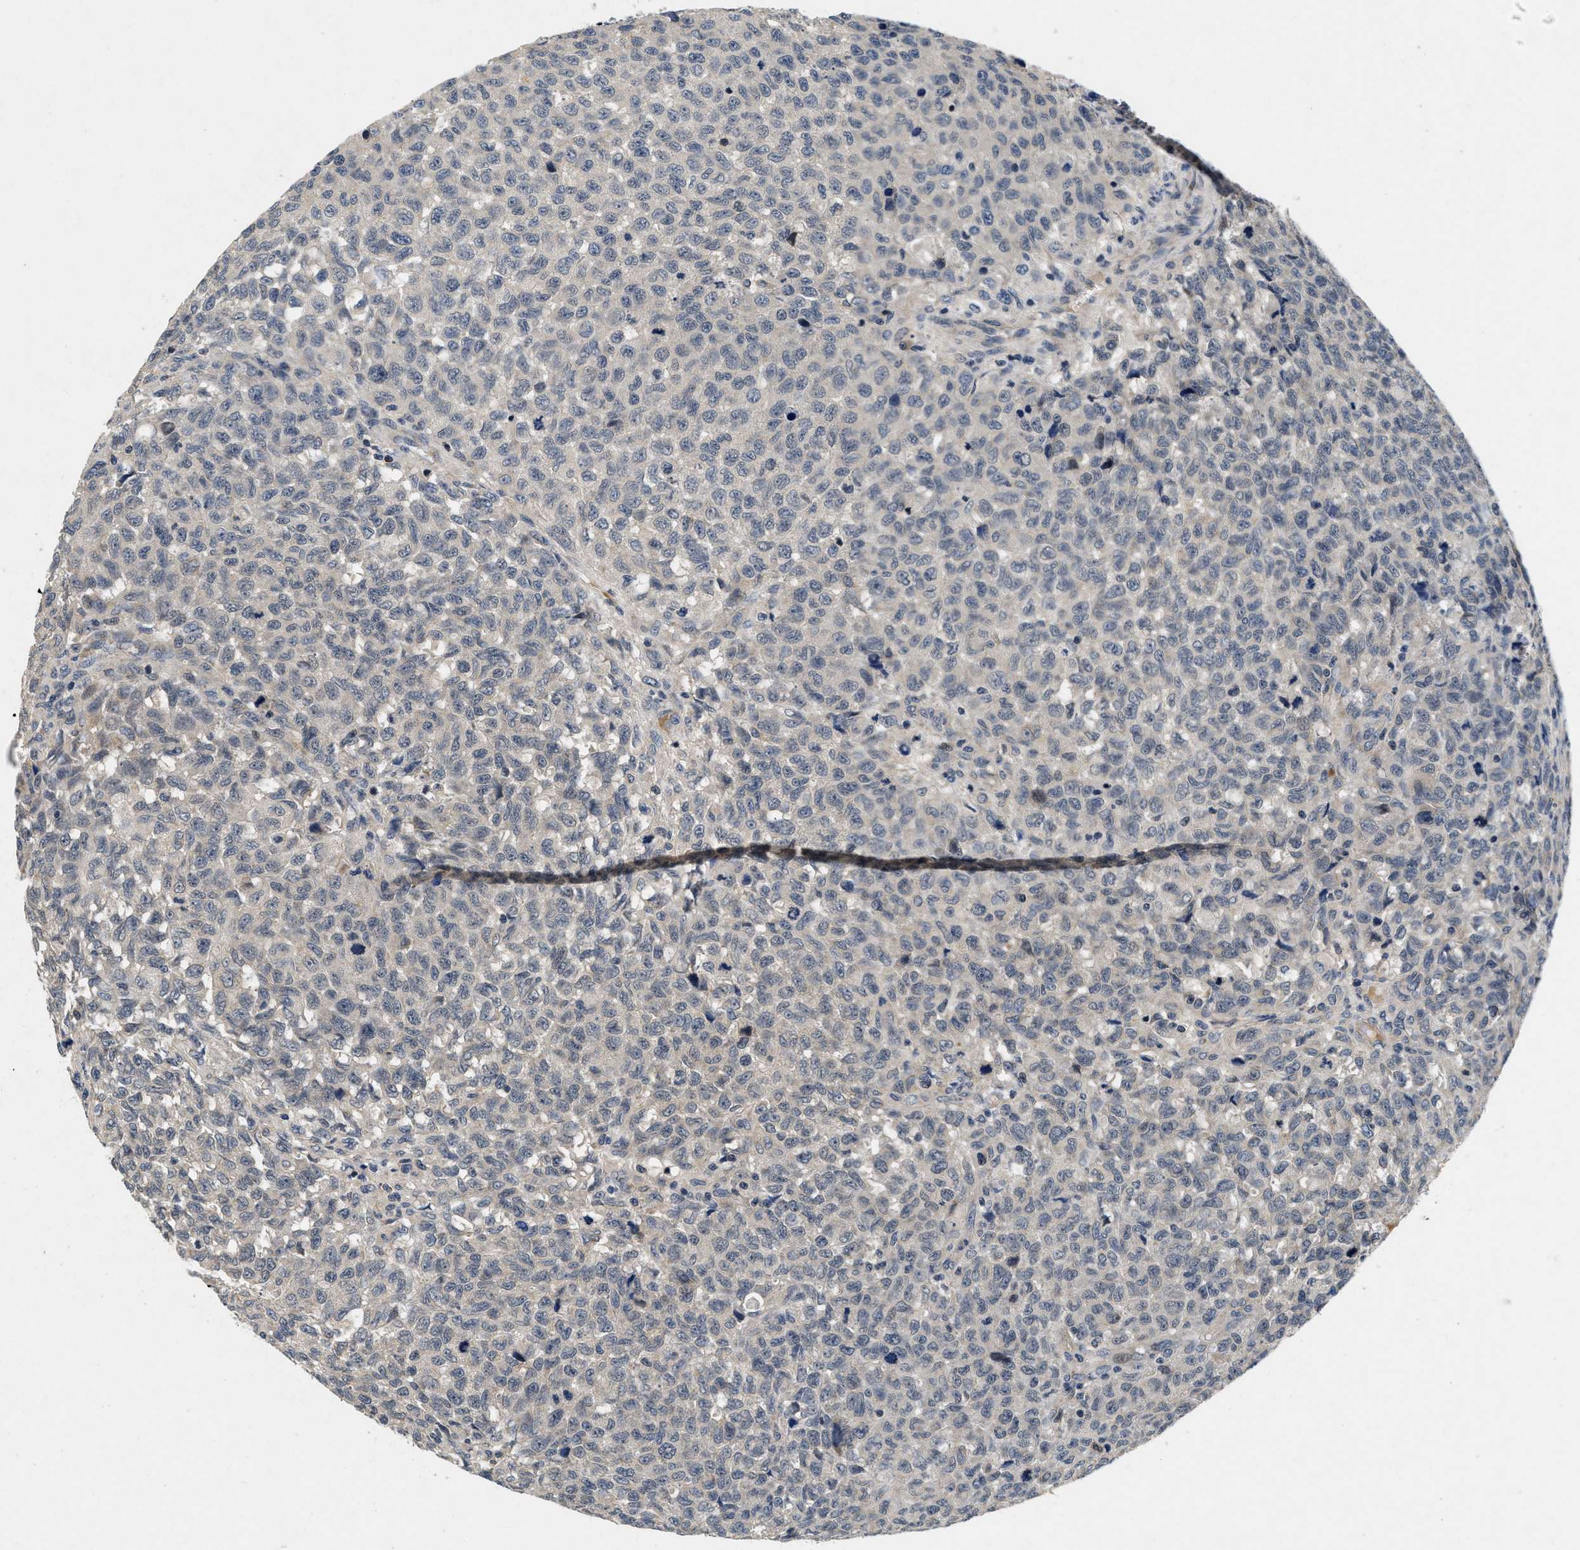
{"staining": {"intensity": "weak", "quantity": "<25%", "location": "cytoplasmic/membranous"}, "tissue": "testis cancer", "cell_type": "Tumor cells", "image_type": "cancer", "snomed": [{"axis": "morphology", "description": "Seminoma, NOS"}, {"axis": "topography", "description": "Testis"}], "caption": "The photomicrograph exhibits no significant expression in tumor cells of testis seminoma.", "gene": "PDP1", "patient": {"sex": "male", "age": 59}}